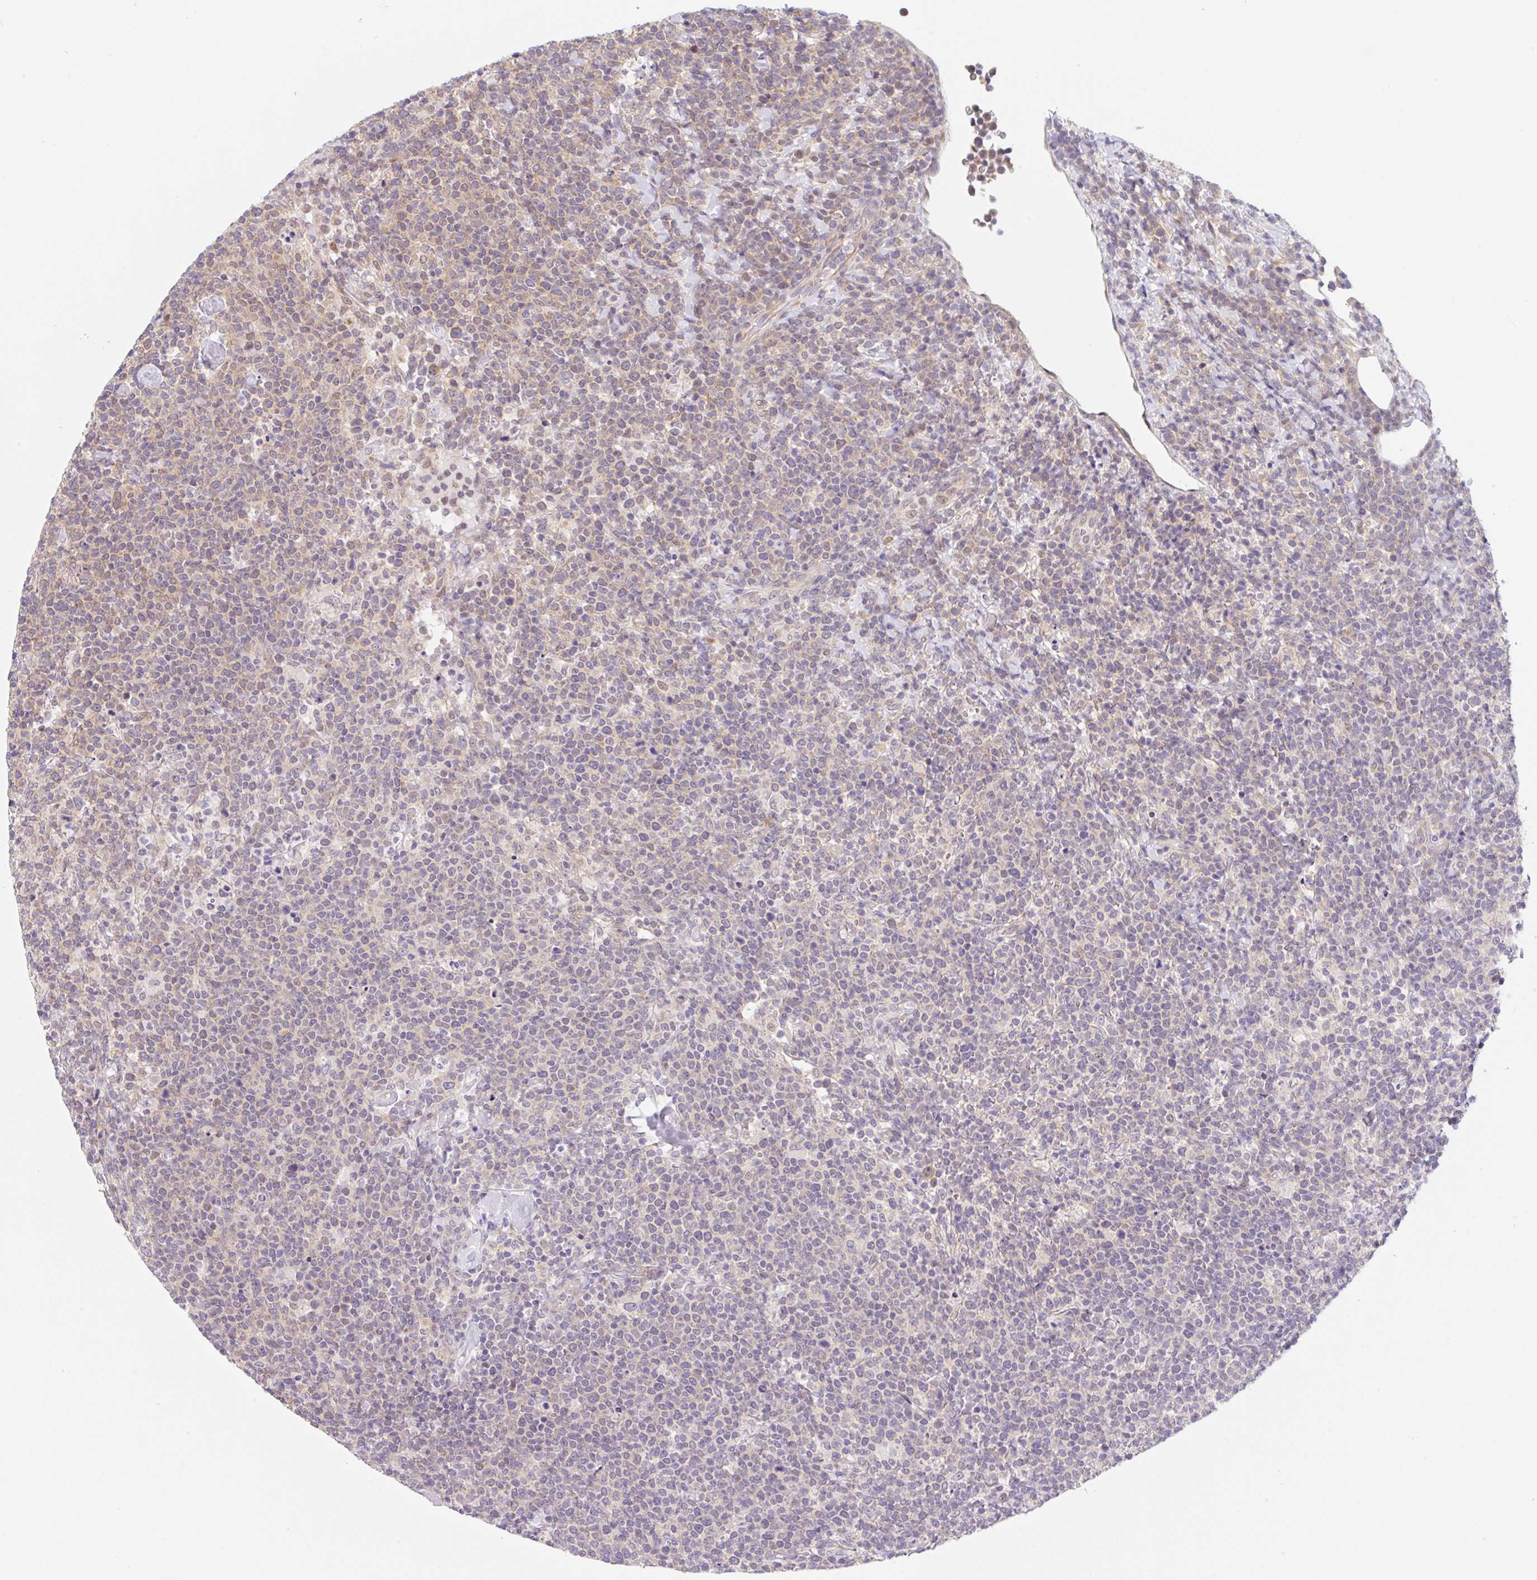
{"staining": {"intensity": "negative", "quantity": "none", "location": "none"}, "tissue": "lymphoma", "cell_type": "Tumor cells", "image_type": "cancer", "snomed": [{"axis": "morphology", "description": "Malignant lymphoma, non-Hodgkin's type, High grade"}, {"axis": "topography", "description": "Lymph node"}], "caption": "There is no significant staining in tumor cells of lymphoma.", "gene": "TBPL2", "patient": {"sex": "male", "age": 61}}